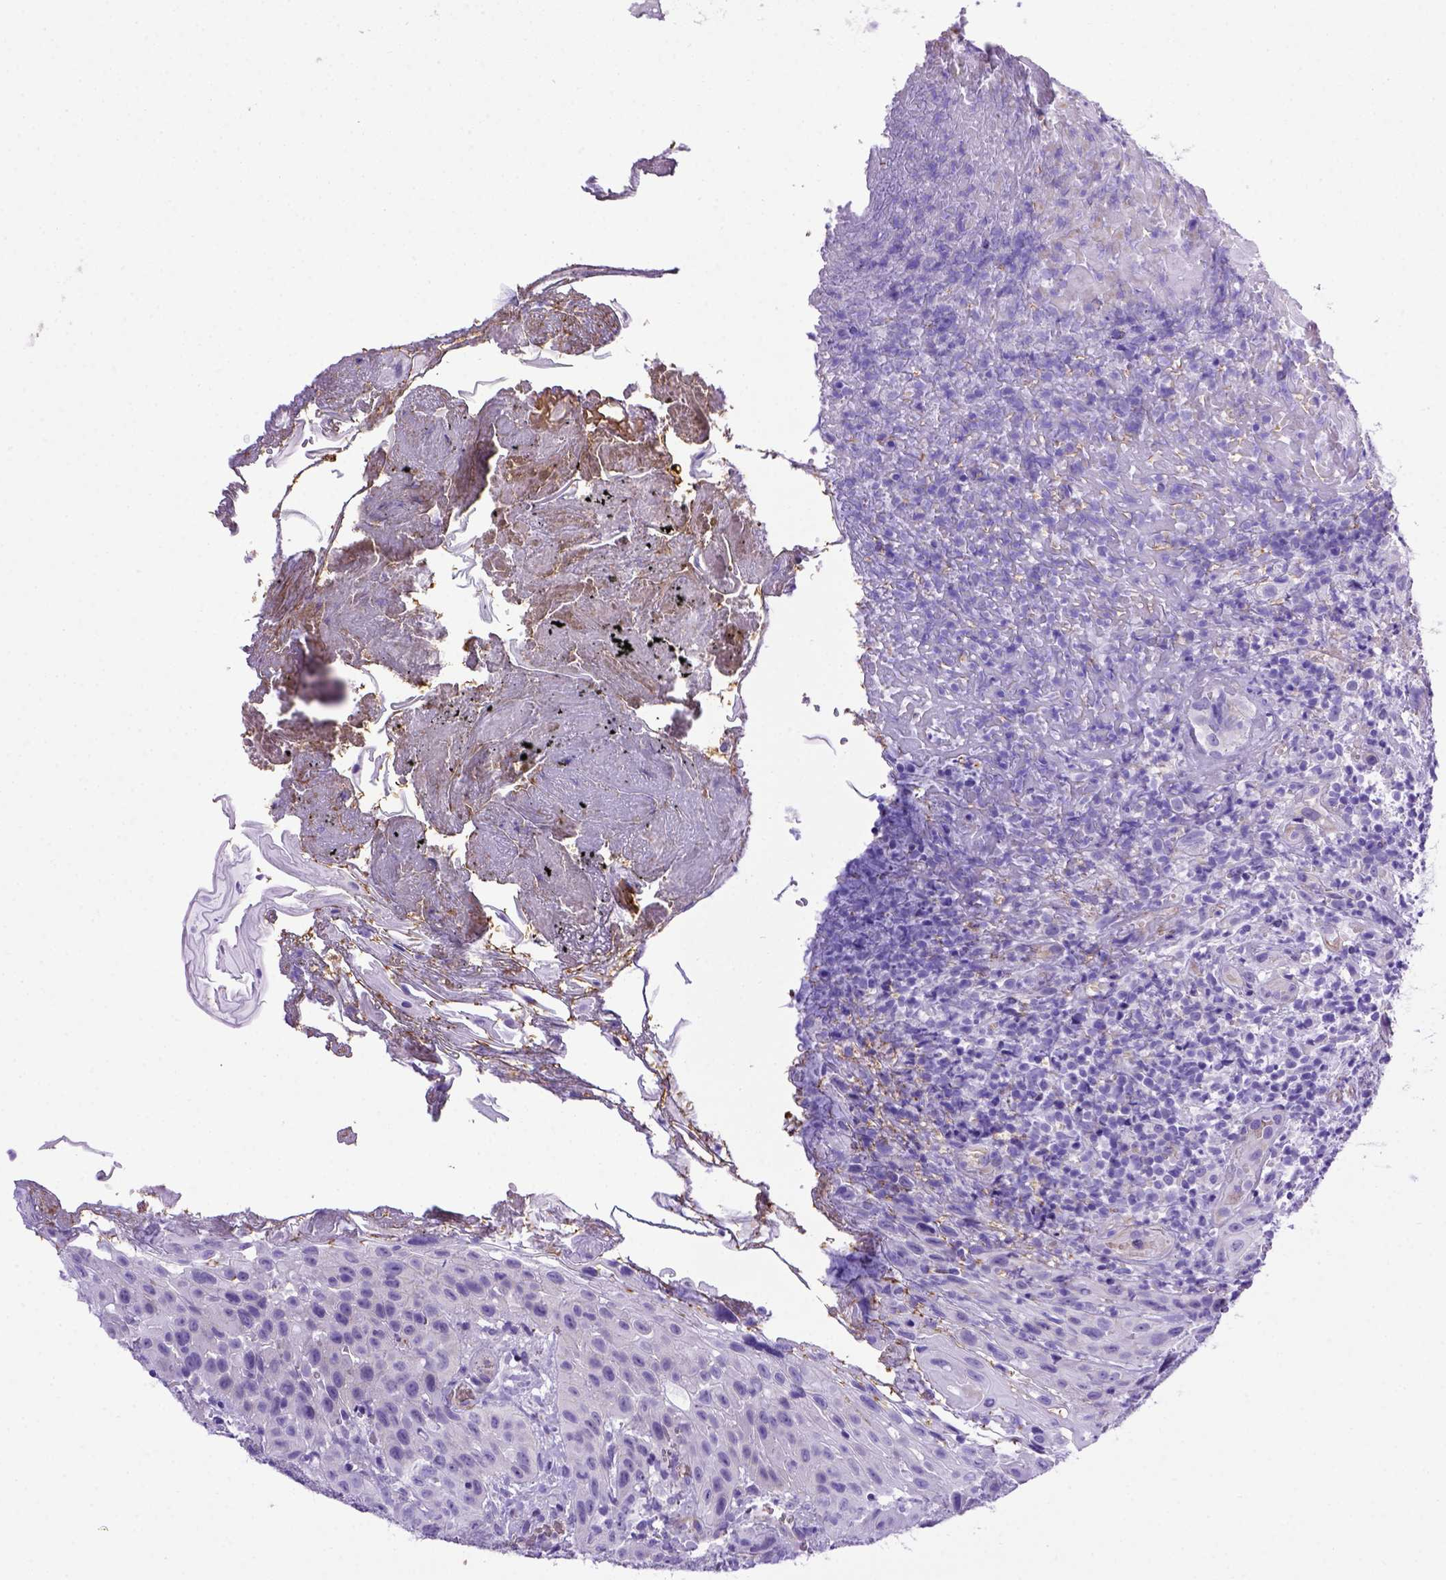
{"staining": {"intensity": "negative", "quantity": "none", "location": "none"}, "tissue": "head and neck cancer", "cell_type": "Tumor cells", "image_type": "cancer", "snomed": [{"axis": "morphology", "description": "Normal tissue, NOS"}, {"axis": "morphology", "description": "Squamous cell carcinoma, NOS"}, {"axis": "topography", "description": "Oral tissue"}, {"axis": "topography", "description": "Tounge, NOS"}, {"axis": "topography", "description": "Head-Neck"}], "caption": "High power microscopy histopathology image of an immunohistochemistry (IHC) micrograph of head and neck squamous cell carcinoma, revealing no significant expression in tumor cells.", "gene": "ADAM12", "patient": {"sex": "male", "age": 62}}